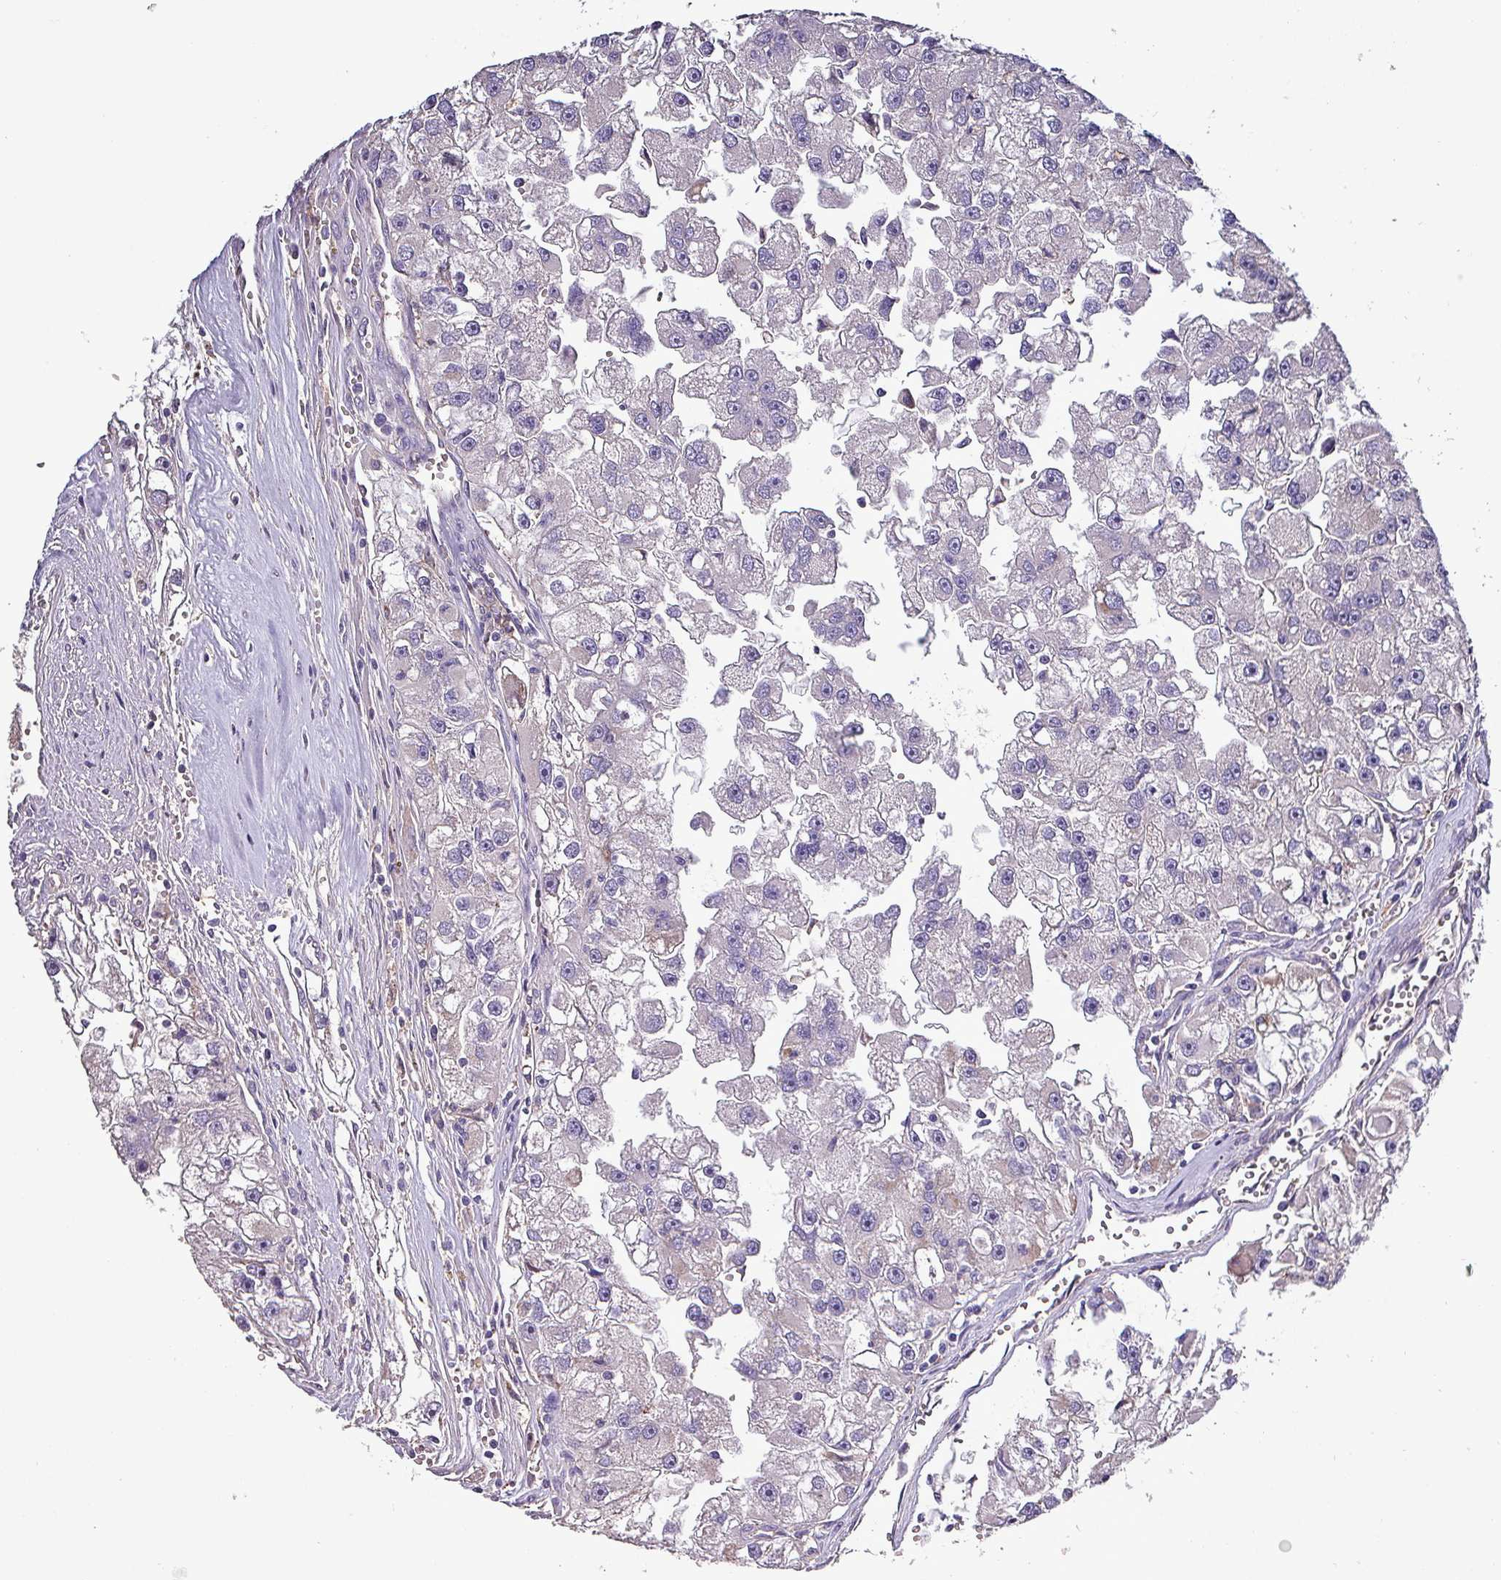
{"staining": {"intensity": "moderate", "quantity": "<25%", "location": "cytoplasmic/membranous"}, "tissue": "renal cancer", "cell_type": "Tumor cells", "image_type": "cancer", "snomed": [{"axis": "morphology", "description": "Adenocarcinoma, NOS"}, {"axis": "topography", "description": "Kidney"}], "caption": "Protein expression analysis of human renal cancer reveals moderate cytoplasmic/membranous staining in about <25% of tumor cells. (DAB (3,3'-diaminobenzidine) IHC with brightfield microscopy, high magnification).", "gene": "HTRA4", "patient": {"sex": "male", "age": 63}}